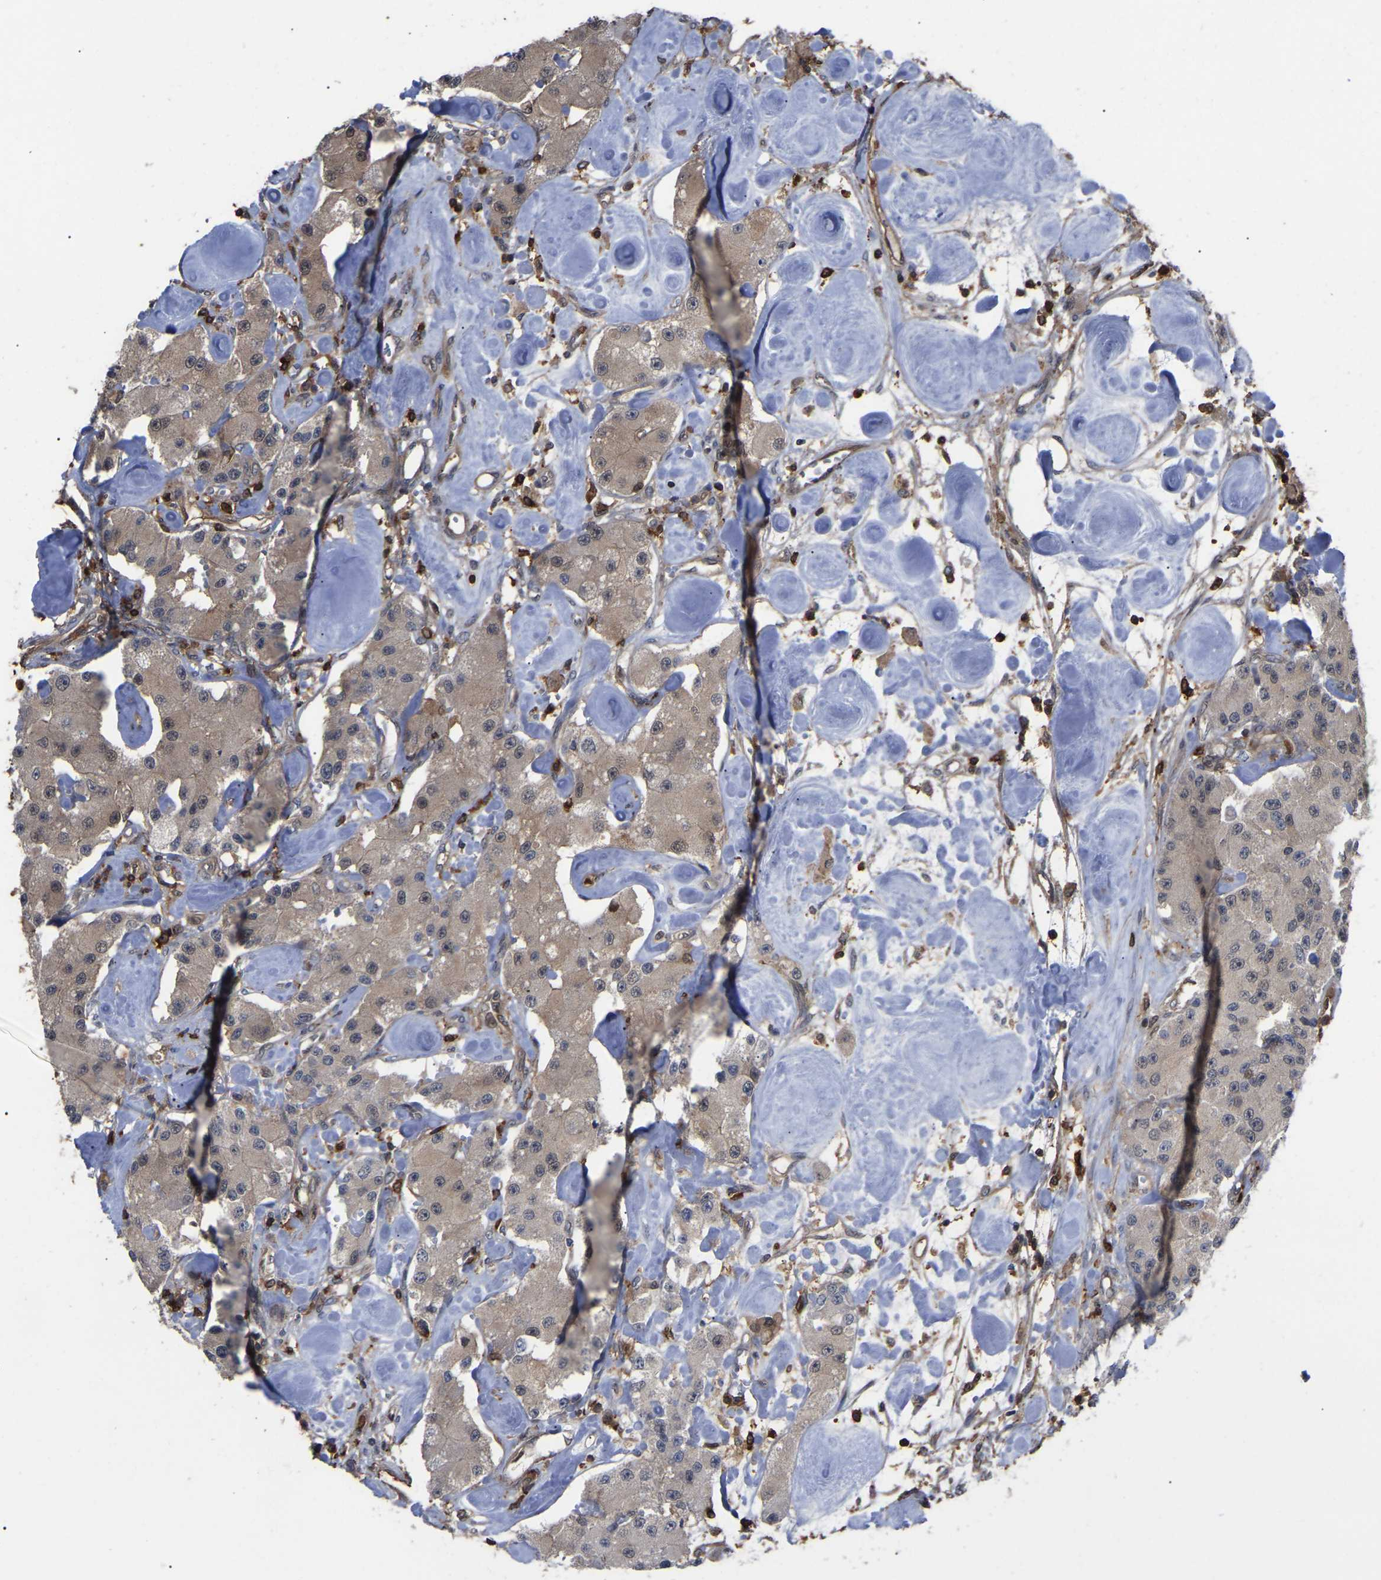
{"staining": {"intensity": "weak", "quantity": ">75%", "location": "cytoplasmic/membranous"}, "tissue": "carcinoid", "cell_type": "Tumor cells", "image_type": "cancer", "snomed": [{"axis": "morphology", "description": "Carcinoid, malignant, NOS"}, {"axis": "topography", "description": "Pancreas"}], "caption": "An immunohistochemistry histopathology image of neoplastic tissue is shown. Protein staining in brown labels weak cytoplasmic/membranous positivity in carcinoid within tumor cells.", "gene": "CIT", "patient": {"sex": "male", "age": 41}}